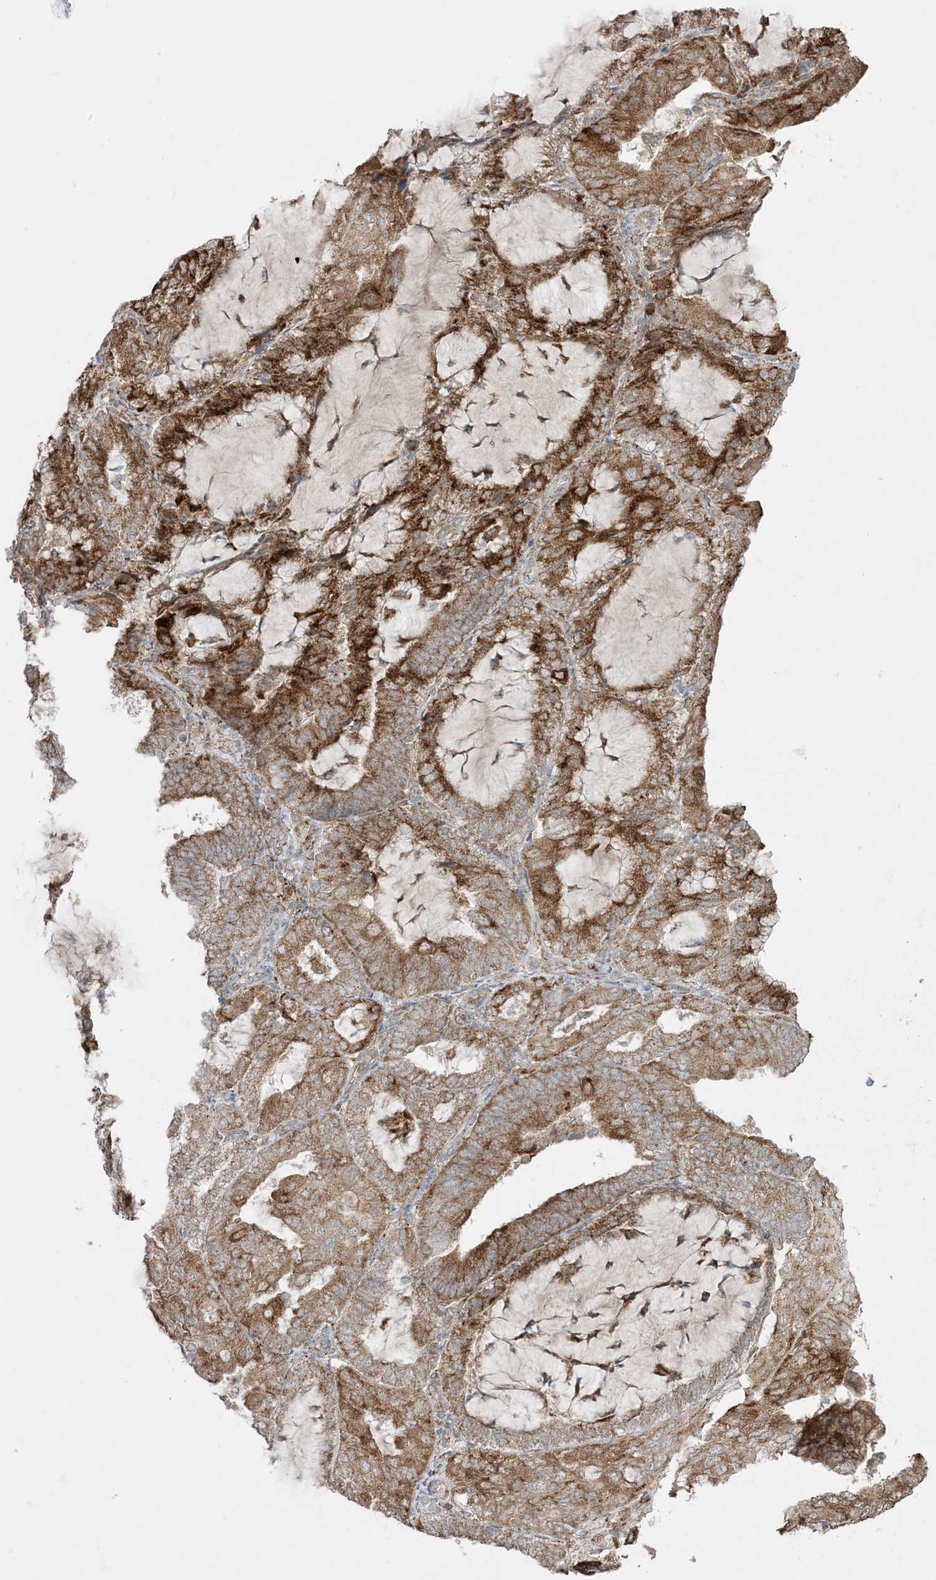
{"staining": {"intensity": "moderate", "quantity": ">75%", "location": "cytoplasmic/membranous"}, "tissue": "endometrial cancer", "cell_type": "Tumor cells", "image_type": "cancer", "snomed": [{"axis": "morphology", "description": "Adenocarcinoma, NOS"}, {"axis": "topography", "description": "Endometrium"}], "caption": "Endometrial adenocarcinoma stained for a protein shows moderate cytoplasmic/membranous positivity in tumor cells.", "gene": "ODC1", "patient": {"sex": "female", "age": 81}}